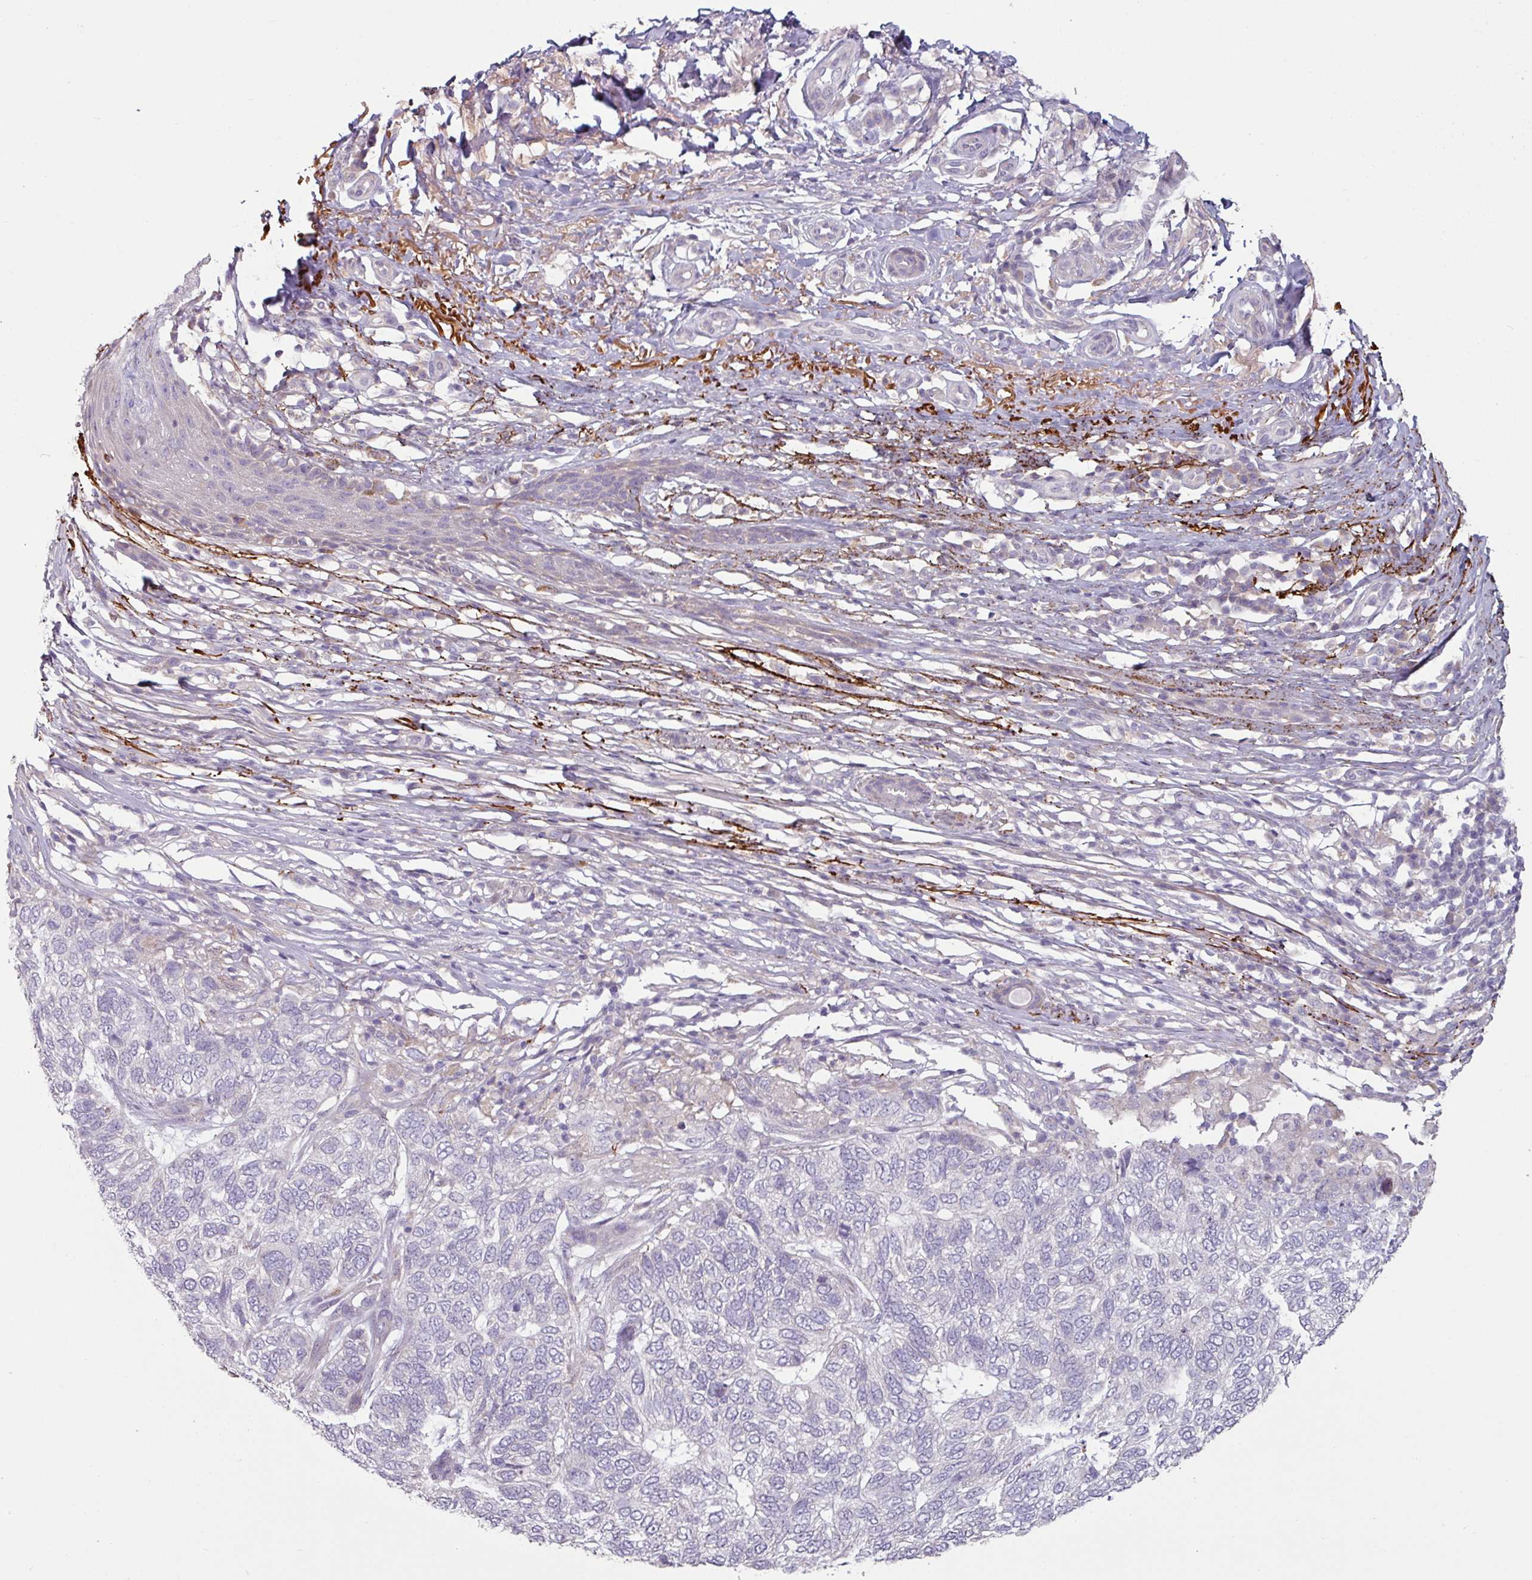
{"staining": {"intensity": "negative", "quantity": "none", "location": "none"}, "tissue": "skin cancer", "cell_type": "Tumor cells", "image_type": "cancer", "snomed": [{"axis": "morphology", "description": "Basal cell carcinoma"}, {"axis": "topography", "description": "Skin"}], "caption": "Immunohistochemistry (IHC) of basal cell carcinoma (skin) reveals no positivity in tumor cells.", "gene": "MTMR14", "patient": {"sex": "female", "age": 65}}